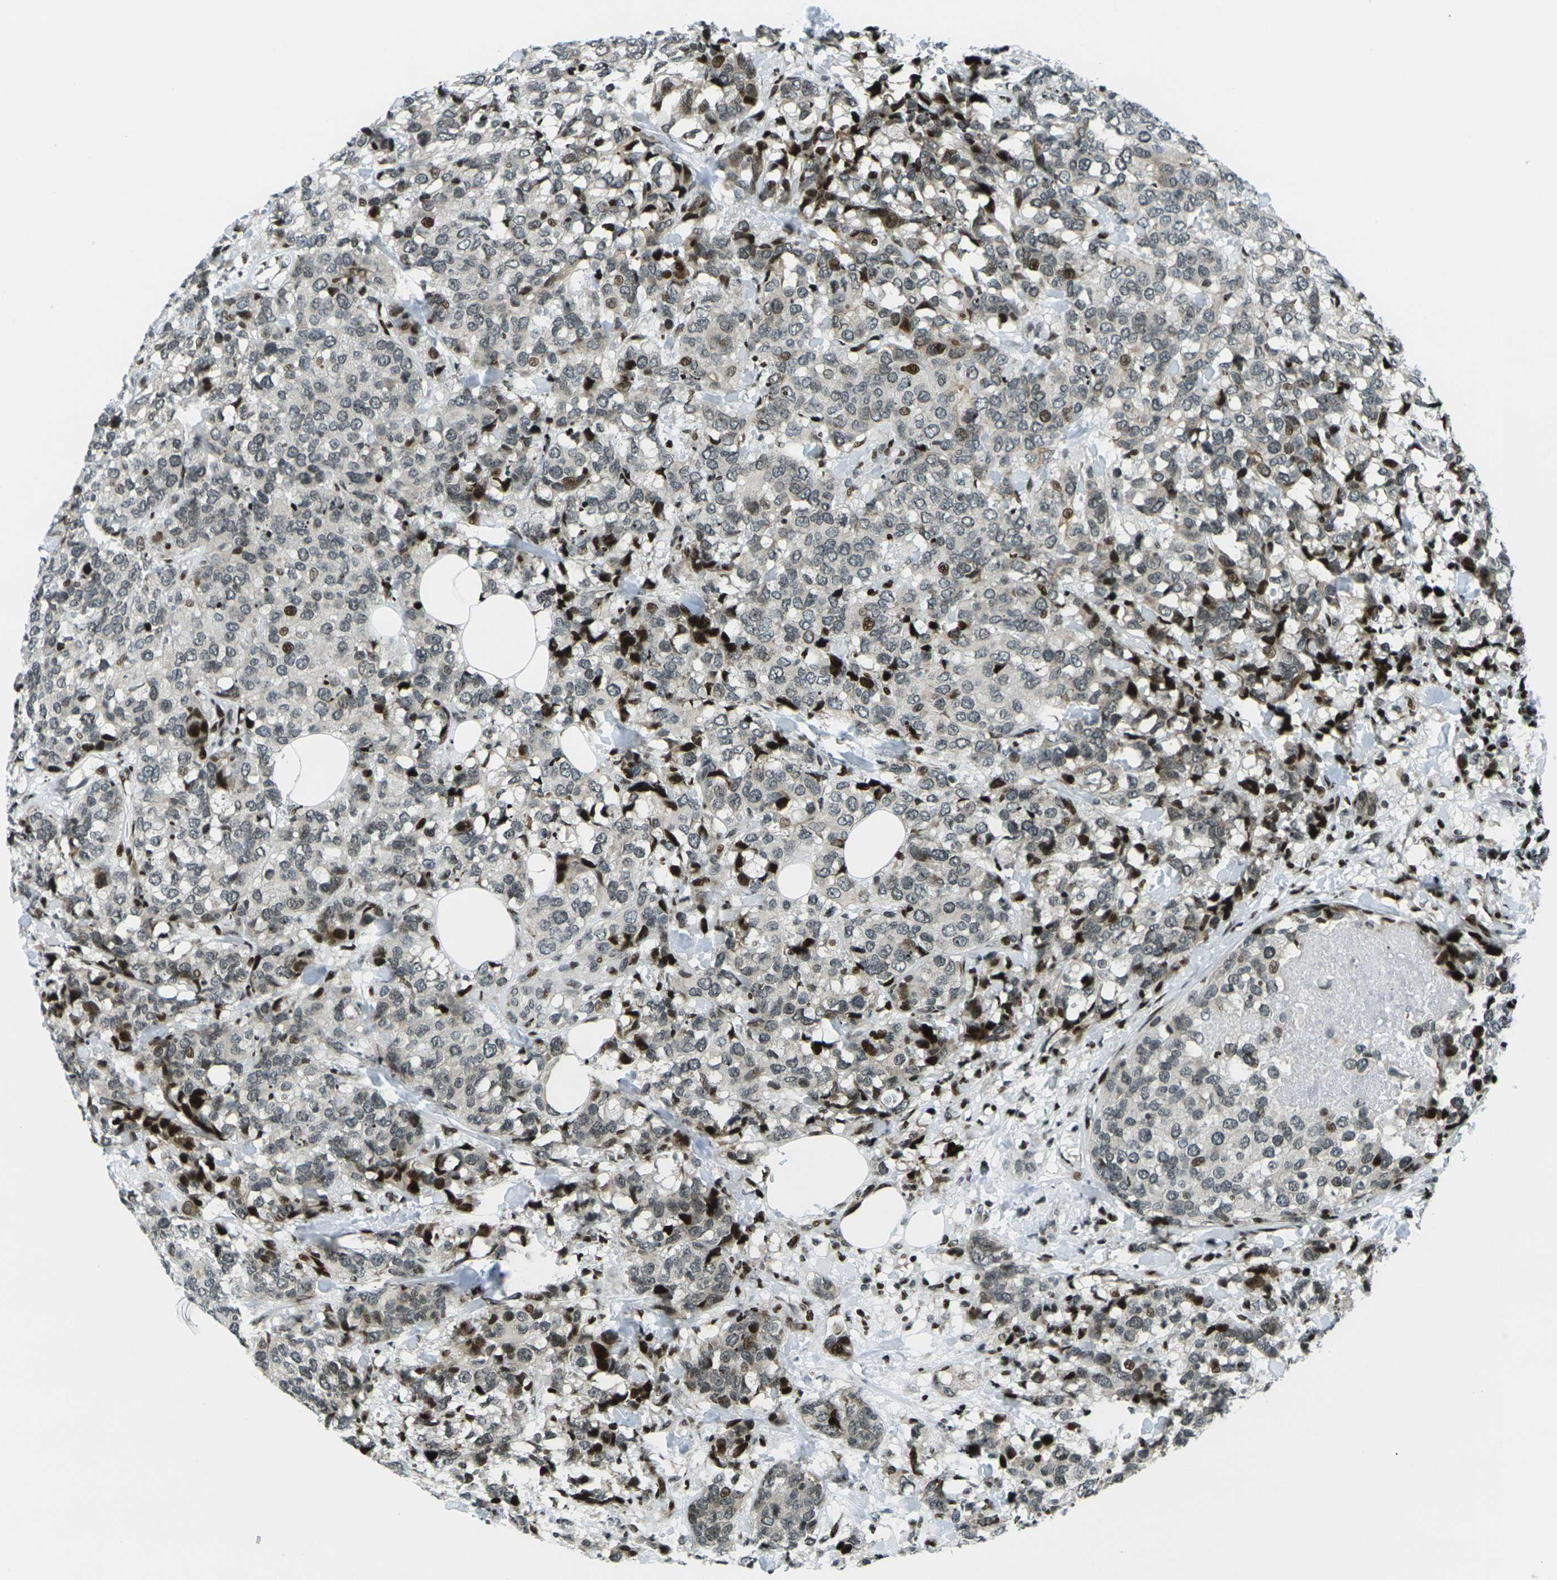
{"staining": {"intensity": "moderate", "quantity": ">75%", "location": "nuclear"}, "tissue": "breast cancer", "cell_type": "Tumor cells", "image_type": "cancer", "snomed": [{"axis": "morphology", "description": "Lobular carcinoma"}, {"axis": "topography", "description": "Breast"}], "caption": "Moderate nuclear expression is identified in approximately >75% of tumor cells in breast cancer (lobular carcinoma). (DAB (3,3'-diaminobenzidine) IHC, brown staining for protein, blue staining for nuclei).", "gene": "H3-3A", "patient": {"sex": "female", "age": 59}}